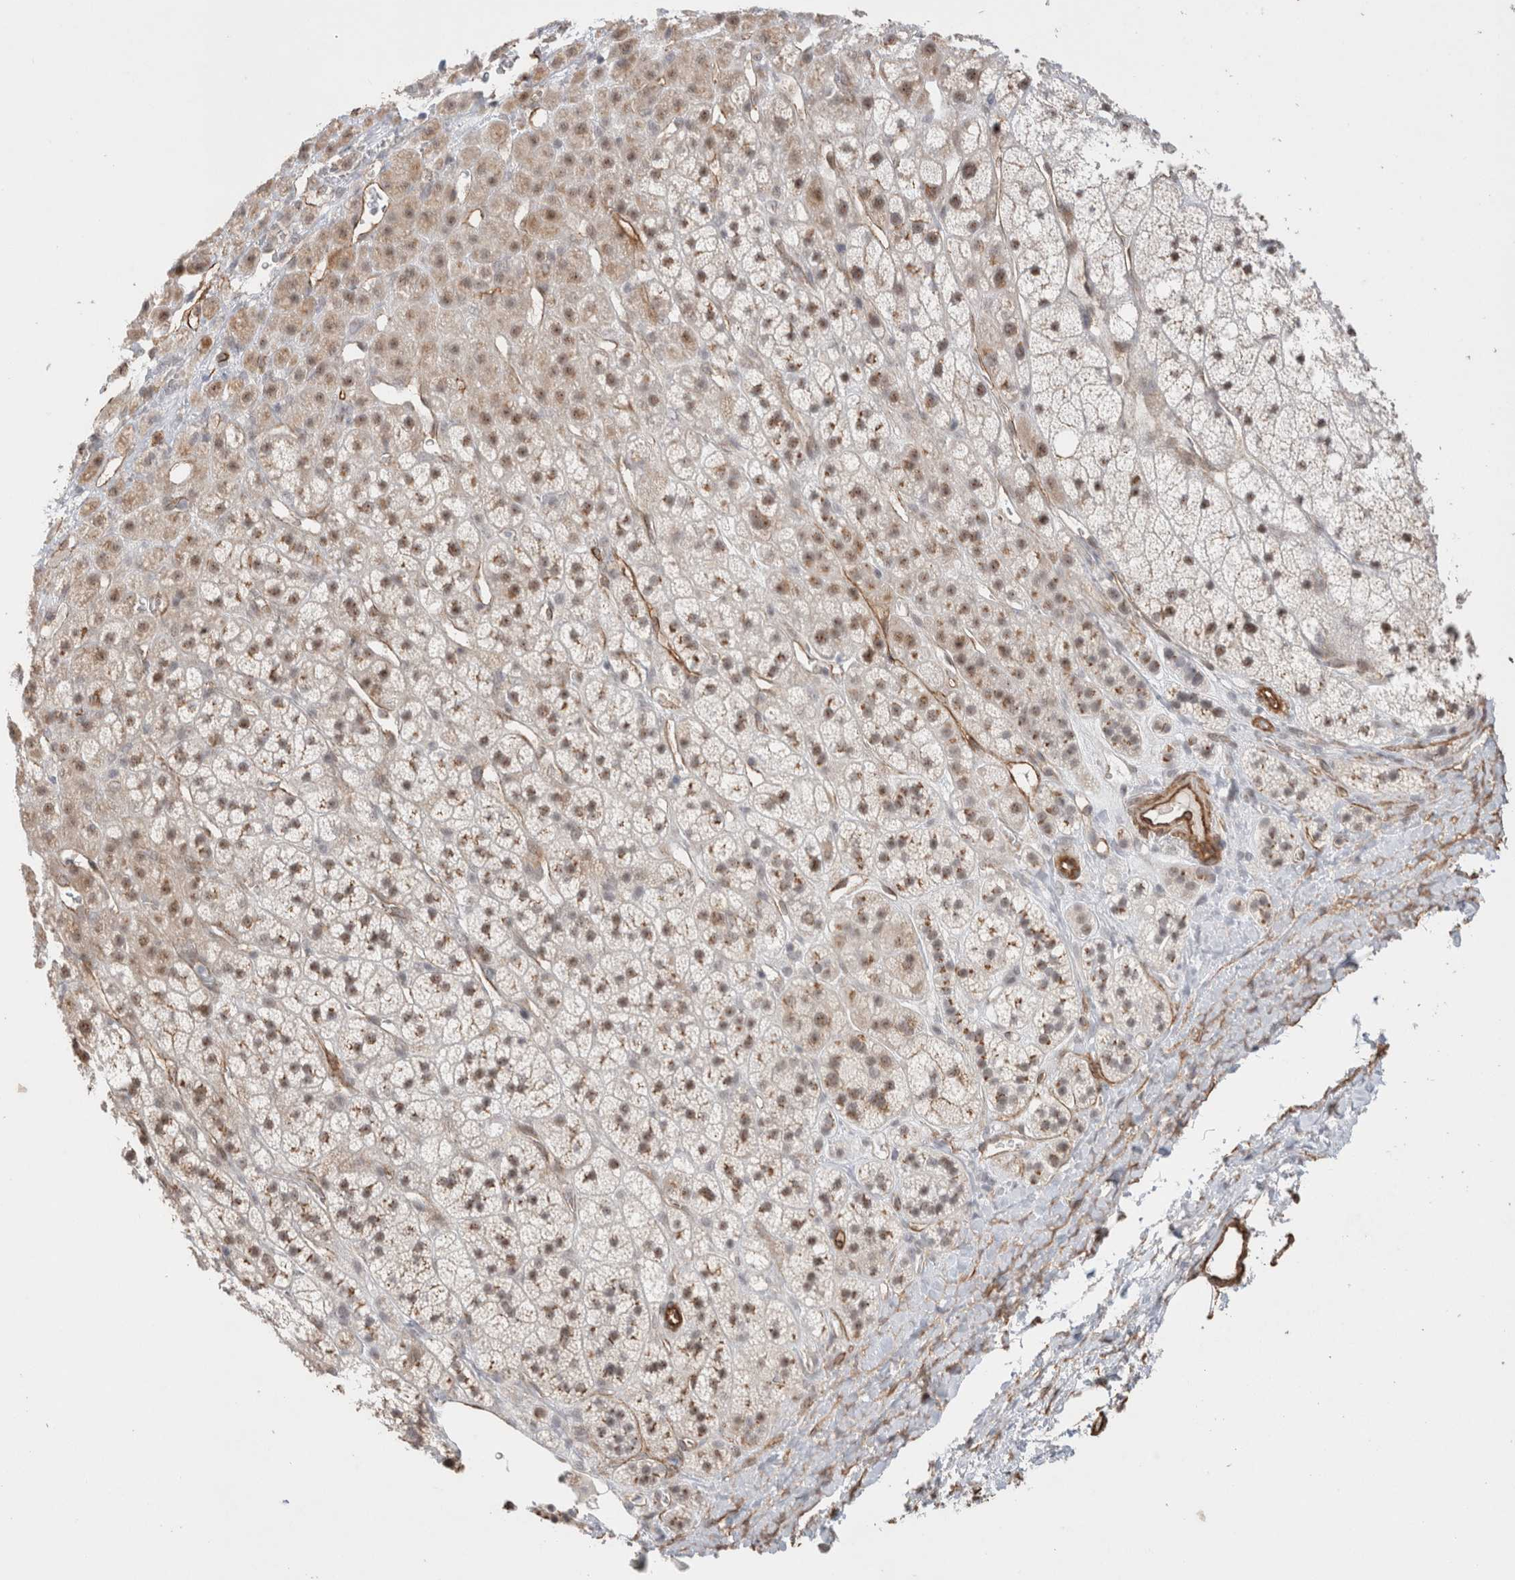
{"staining": {"intensity": "moderate", "quantity": "25%-75%", "location": "cytoplasmic/membranous,nuclear"}, "tissue": "adrenal gland", "cell_type": "Glandular cells", "image_type": "normal", "snomed": [{"axis": "morphology", "description": "Normal tissue, NOS"}, {"axis": "topography", "description": "Adrenal gland"}], "caption": "Immunohistochemical staining of unremarkable human adrenal gland displays moderate cytoplasmic/membranous,nuclear protein positivity in about 25%-75% of glandular cells. Immunohistochemistry (ihc) stains the protein in brown and the nuclei are stained blue.", "gene": "CAAP1", "patient": {"sex": "male", "age": 56}}